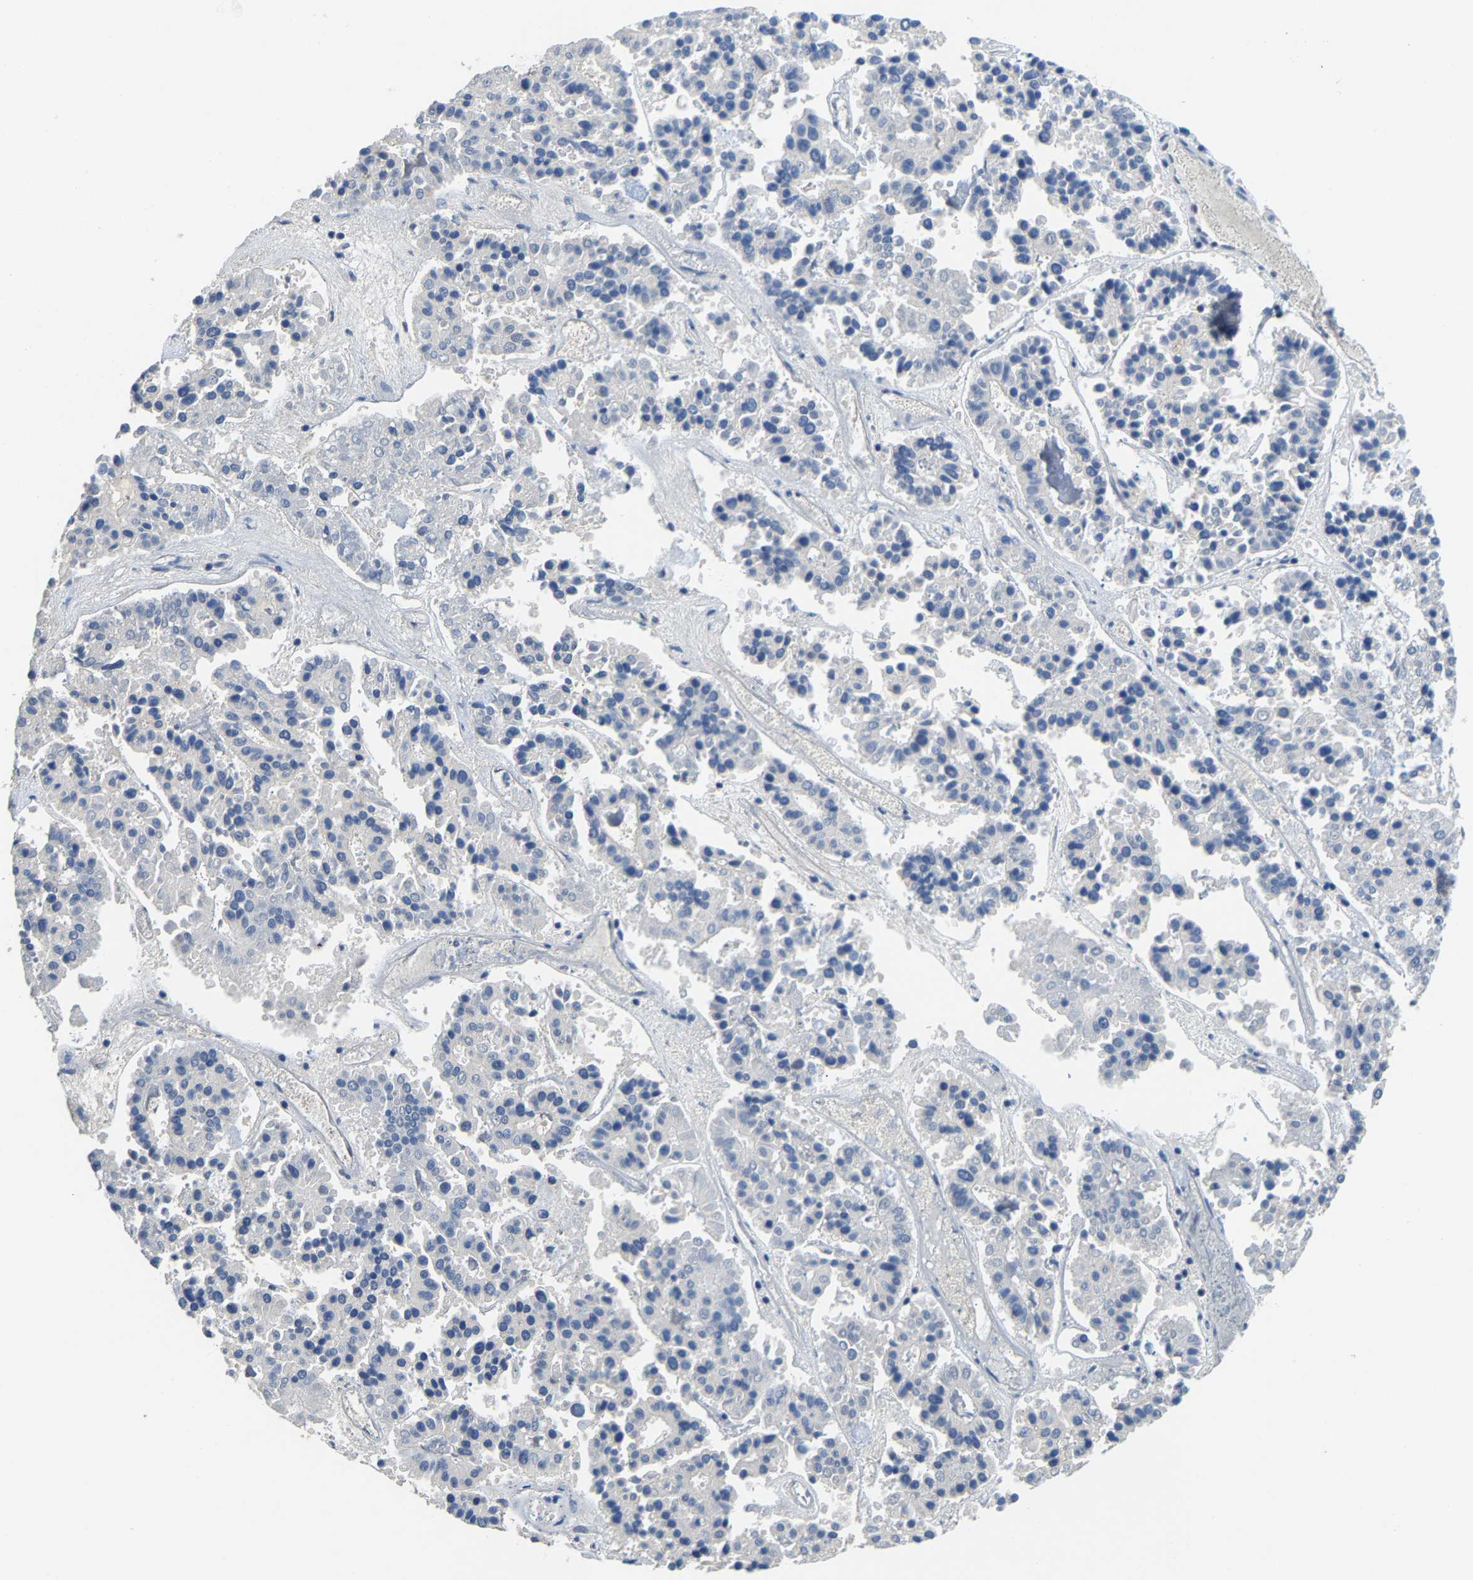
{"staining": {"intensity": "negative", "quantity": "none", "location": "none"}, "tissue": "pancreatic cancer", "cell_type": "Tumor cells", "image_type": "cancer", "snomed": [{"axis": "morphology", "description": "Adenocarcinoma, NOS"}, {"axis": "topography", "description": "Pancreas"}], "caption": "This is an immunohistochemistry (IHC) histopathology image of human pancreatic cancer. There is no staining in tumor cells.", "gene": "GIMAP7", "patient": {"sex": "male", "age": 50}}